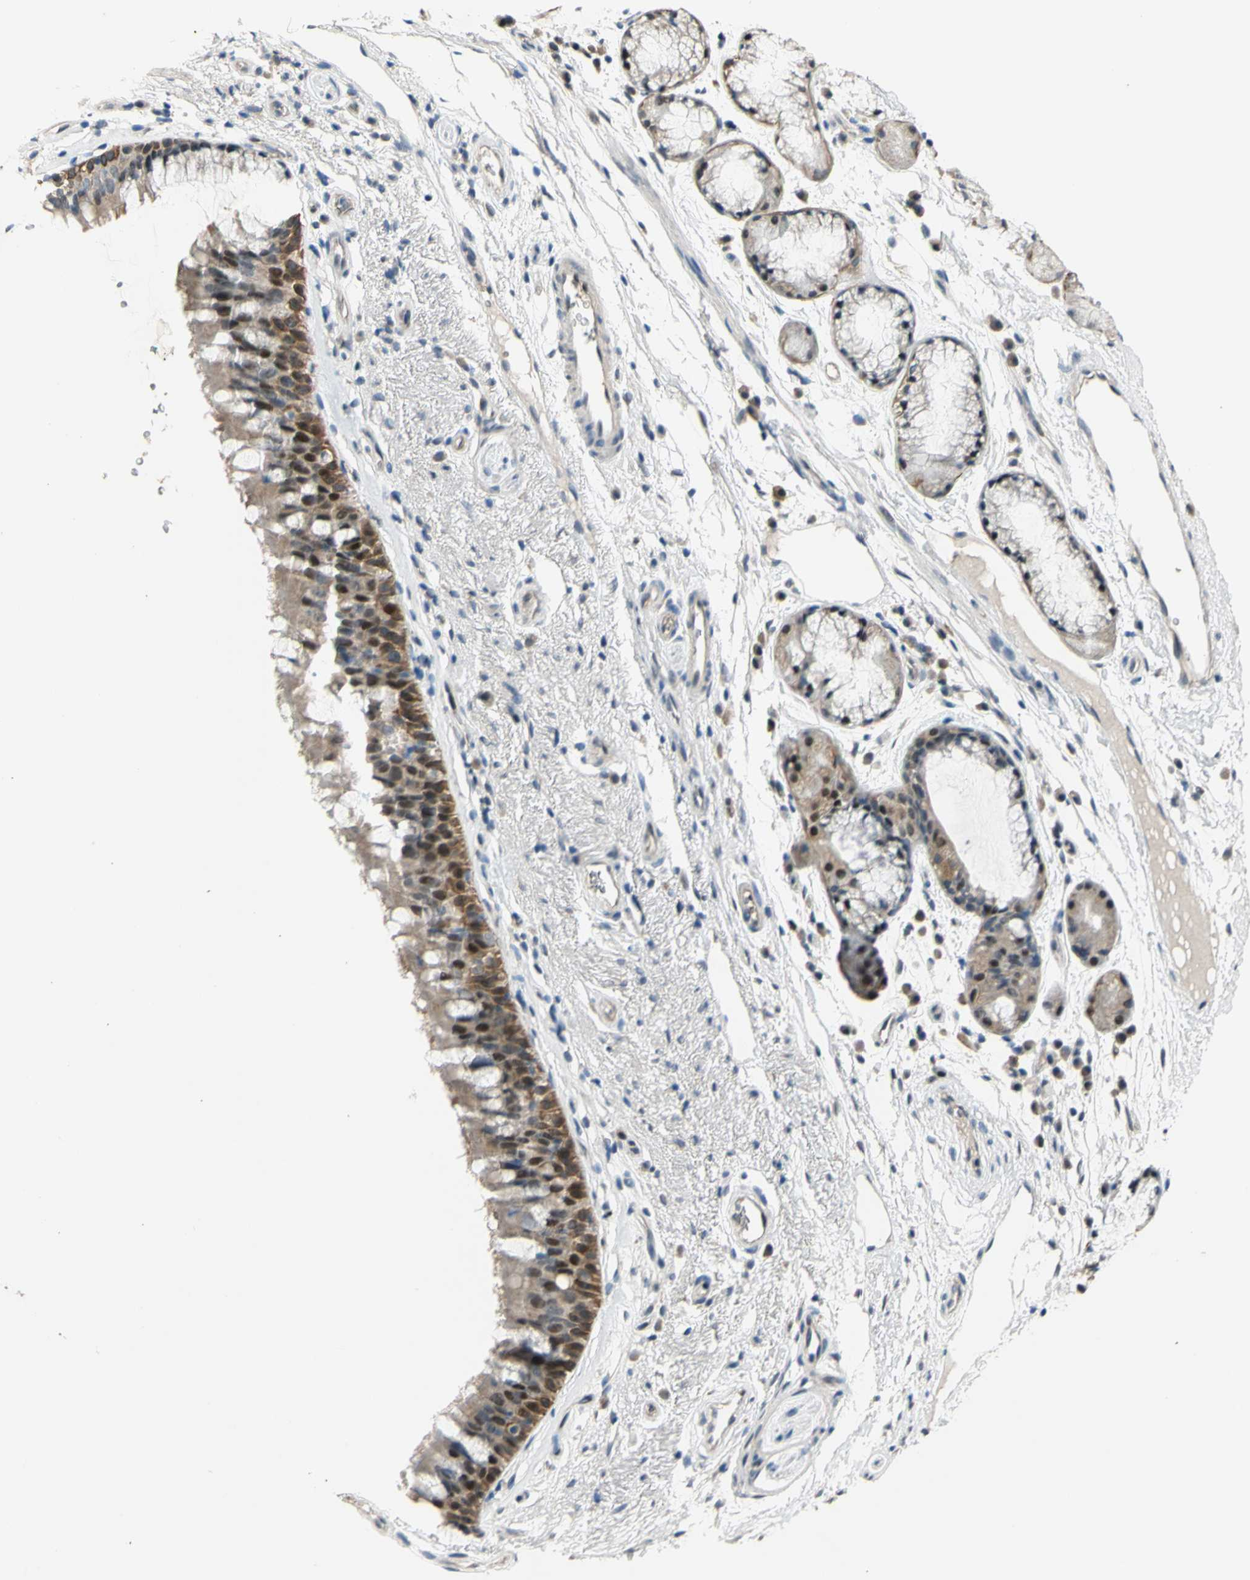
{"staining": {"intensity": "moderate", "quantity": ">75%", "location": "cytoplasmic/membranous,nuclear"}, "tissue": "bronchus", "cell_type": "Respiratory epithelial cells", "image_type": "normal", "snomed": [{"axis": "morphology", "description": "Normal tissue, NOS"}, {"axis": "topography", "description": "Bronchus"}], "caption": "An image of human bronchus stained for a protein shows moderate cytoplasmic/membranous,nuclear brown staining in respiratory epithelial cells. (DAB (3,3'-diaminobenzidine) = brown stain, brightfield microscopy at high magnification).", "gene": "ZNF184", "patient": {"sex": "female", "age": 54}}